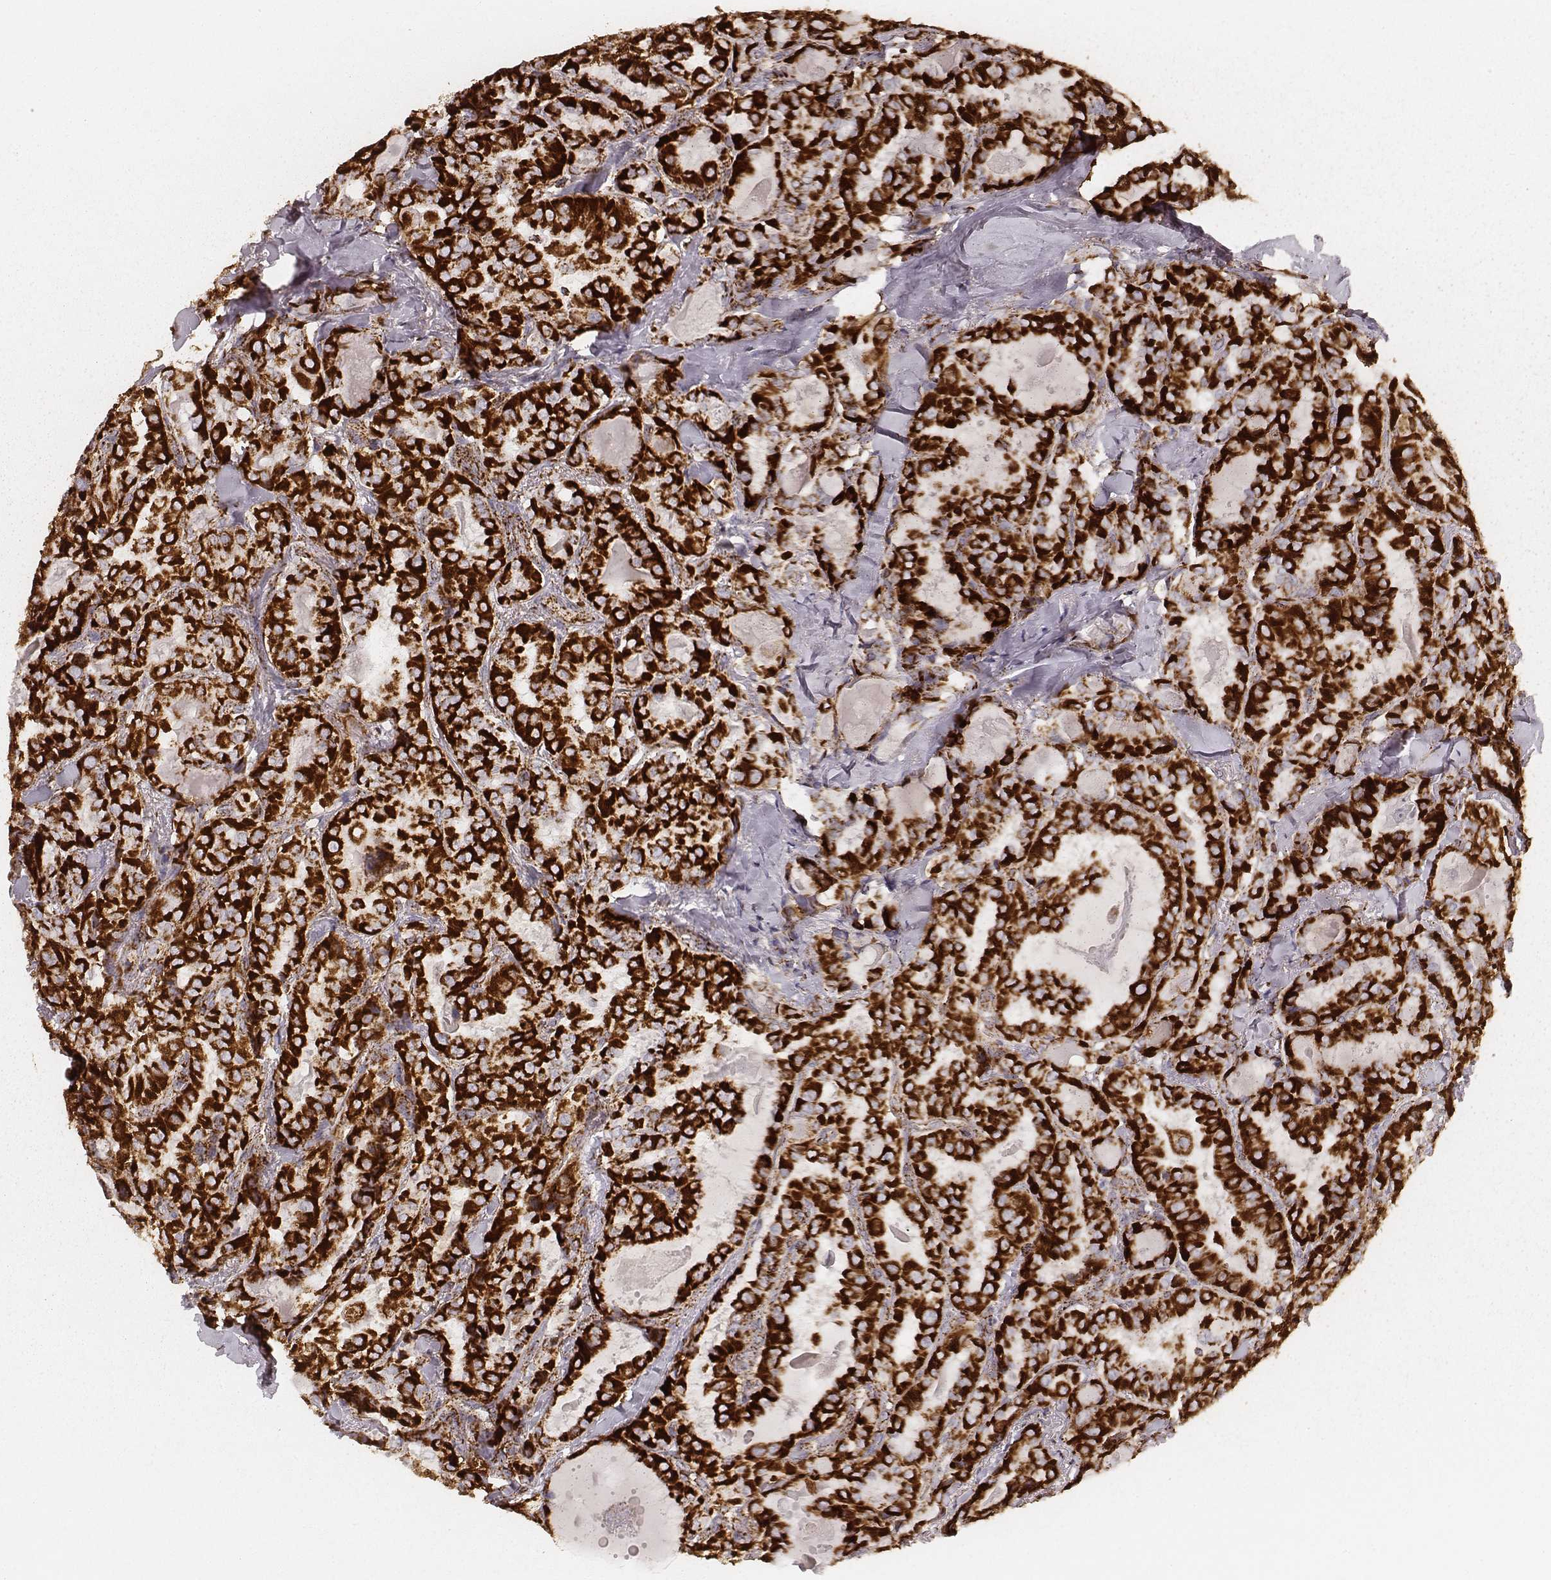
{"staining": {"intensity": "strong", "quantity": ">75%", "location": "cytoplasmic/membranous"}, "tissue": "thyroid cancer", "cell_type": "Tumor cells", "image_type": "cancer", "snomed": [{"axis": "morphology", "description": "Papillary adenocarcinoma, NOS"}, {"axis": "topography", "description": "Thyroid gland"}], "caption": "DAB immunohistochemical staining of thyroid cancer (papillary adenocarcinoma) reveals strong cytoplasmic/membranous protein staining in about >75% of tumor cells.", "gene": "CS", "patient": {"sex": "female", "age": 41}}